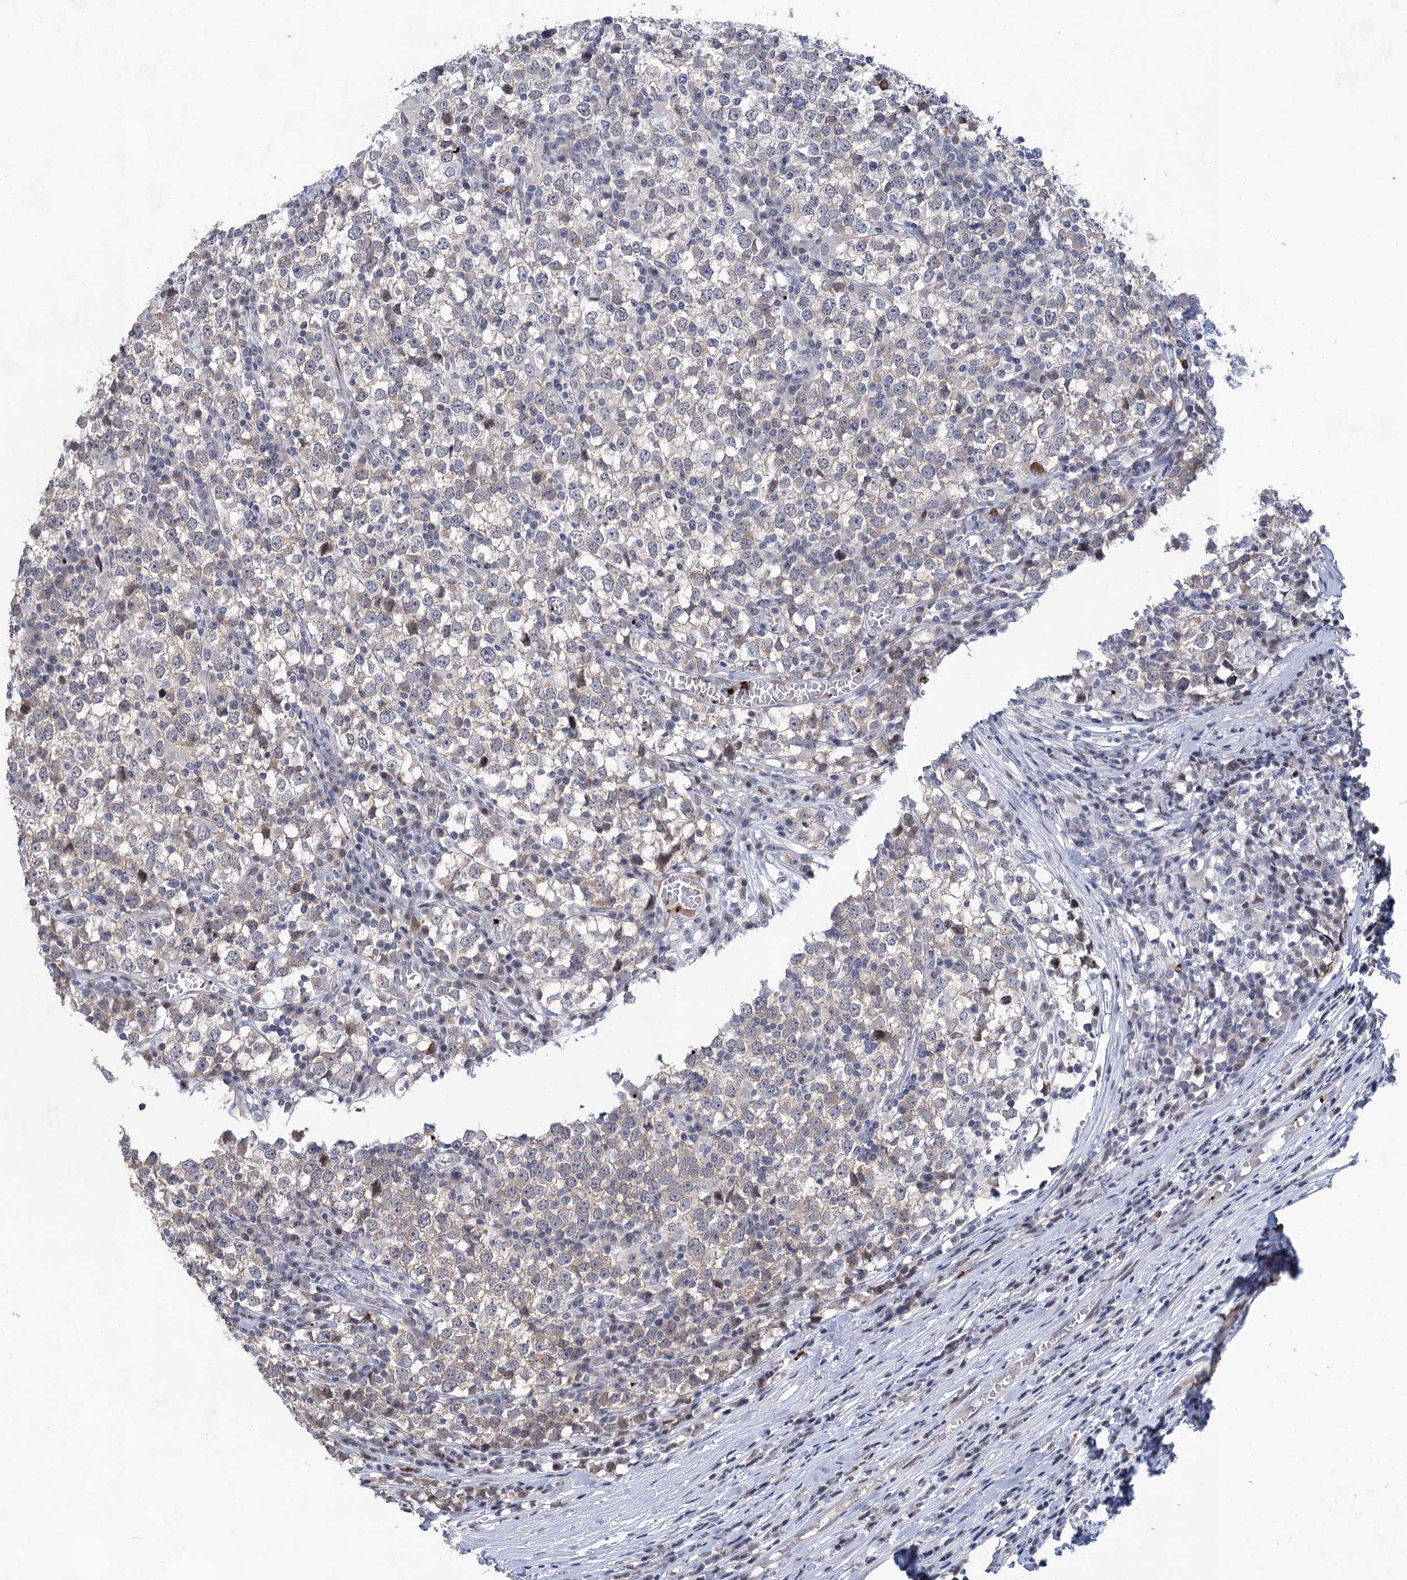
{"staining": {"intensity": "negative", "quantity": "none", "location": "none"}, "tissue": "testis cancer", "cell_type": "Tumor cells", "image_type": "cancer", "snomed": [{"axis": "morphology", "description": "Seminoma, NOS"}, {"axis": "topography", "description": "Testis"}], "caption": "Tumor cells are negative for brown protein staining in seminoma (testis).", "gene": "MON2", "patient": {"sex": "male", "age": 65}}